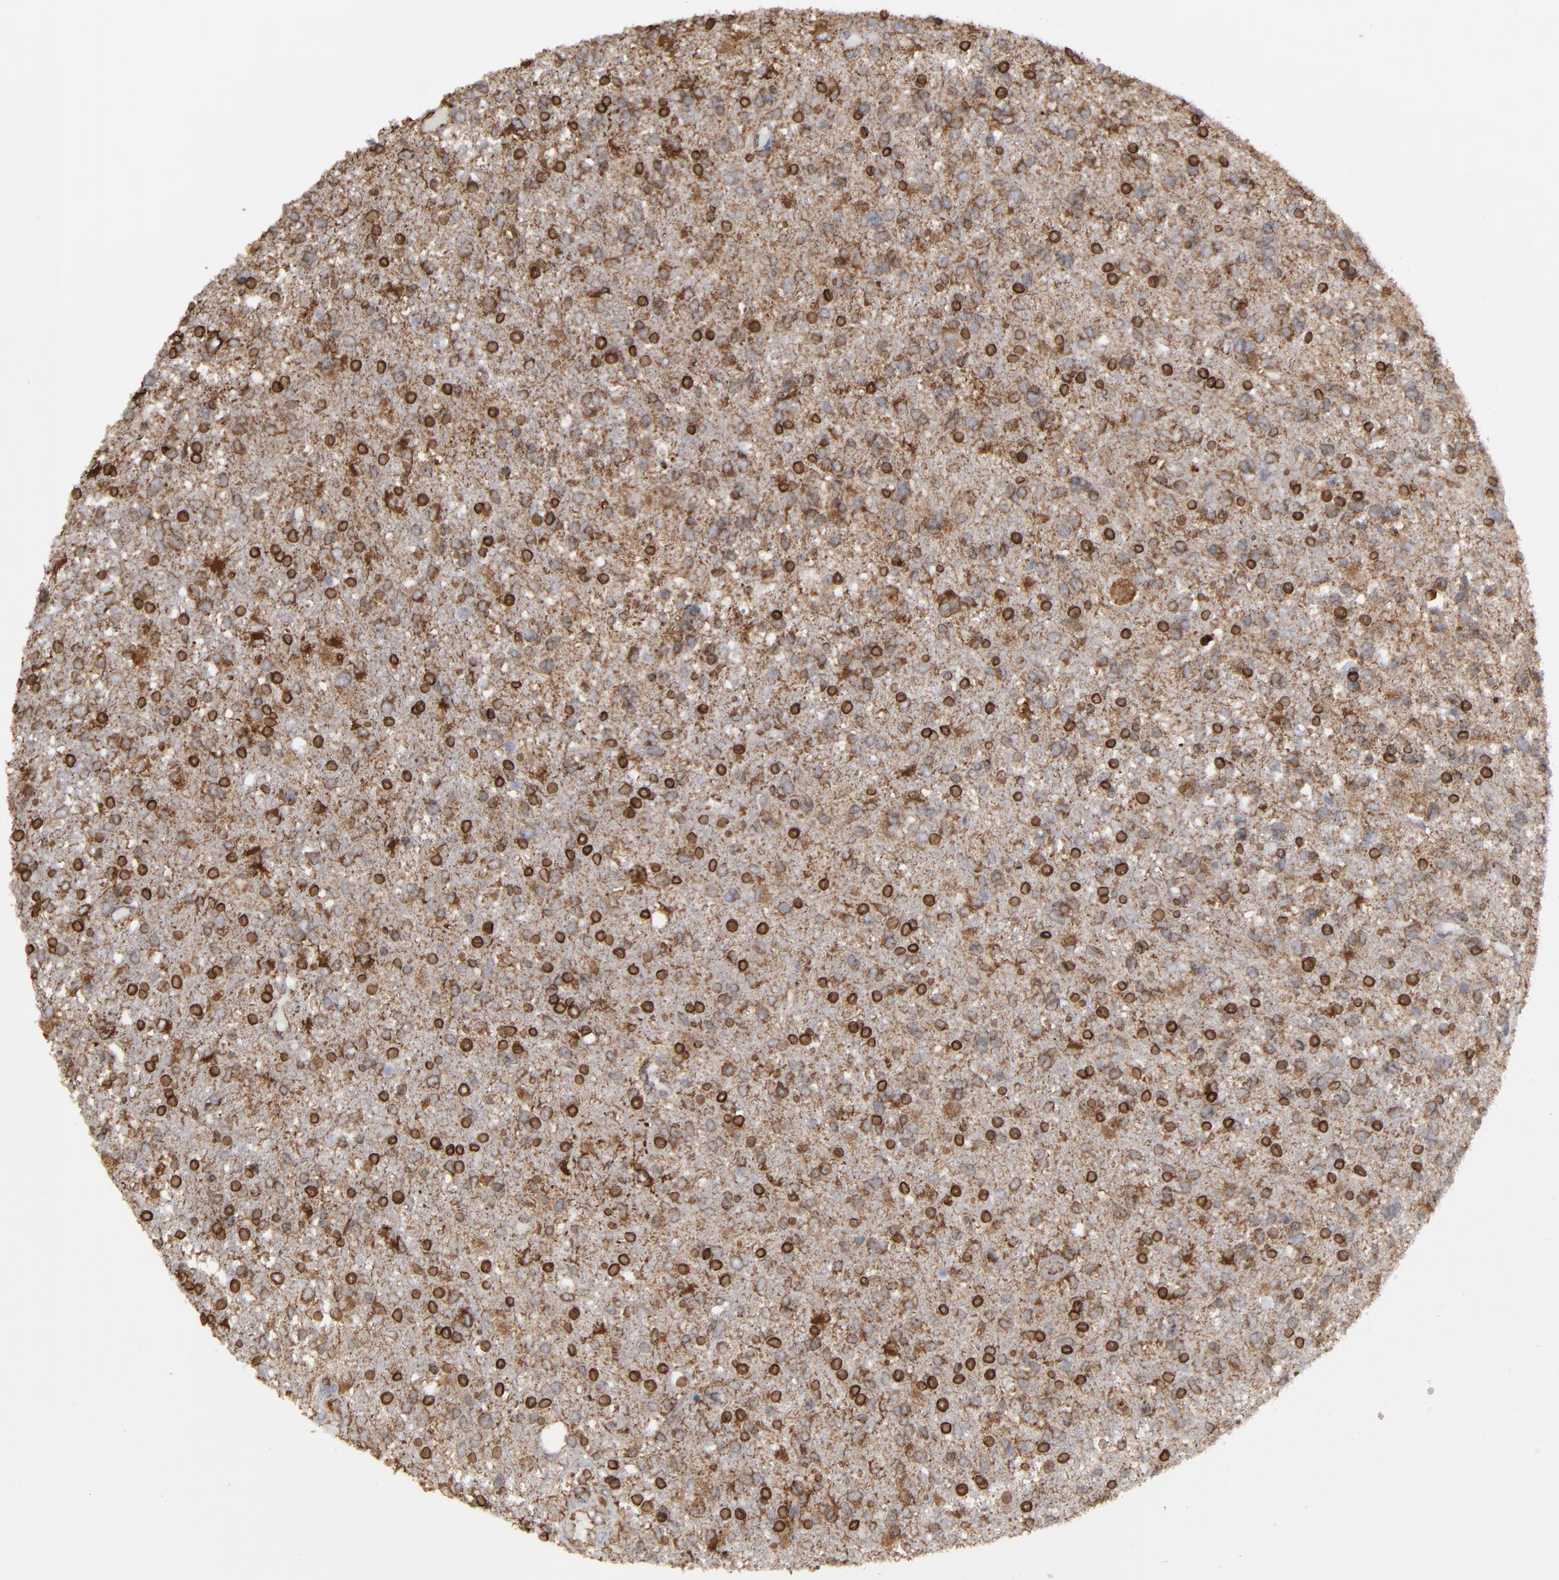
{"staining": {"intensity": "strong", "quantity": ">75%", "location": "cytoplasmic/membranous"}, "tissue": "glioma", "cell_type": "Tumor cells", "image_type": "cancer", "snomed": [{"axis": "morphology", "description": "Glioma, malignant, High grade"}, {"axis": "topography", "description": "Cerebral cortex"}], "caption": "Immunohistochemistry photomicrograph of malignant glioma (high-grade) stained for a protein (brown), which demonstrates high levels of strong cytoplasmic/membranous expression in approximately >75% of tumor cells.", "gene": "ERLIN2", "patient": {"sex": "male", "age": 76}}